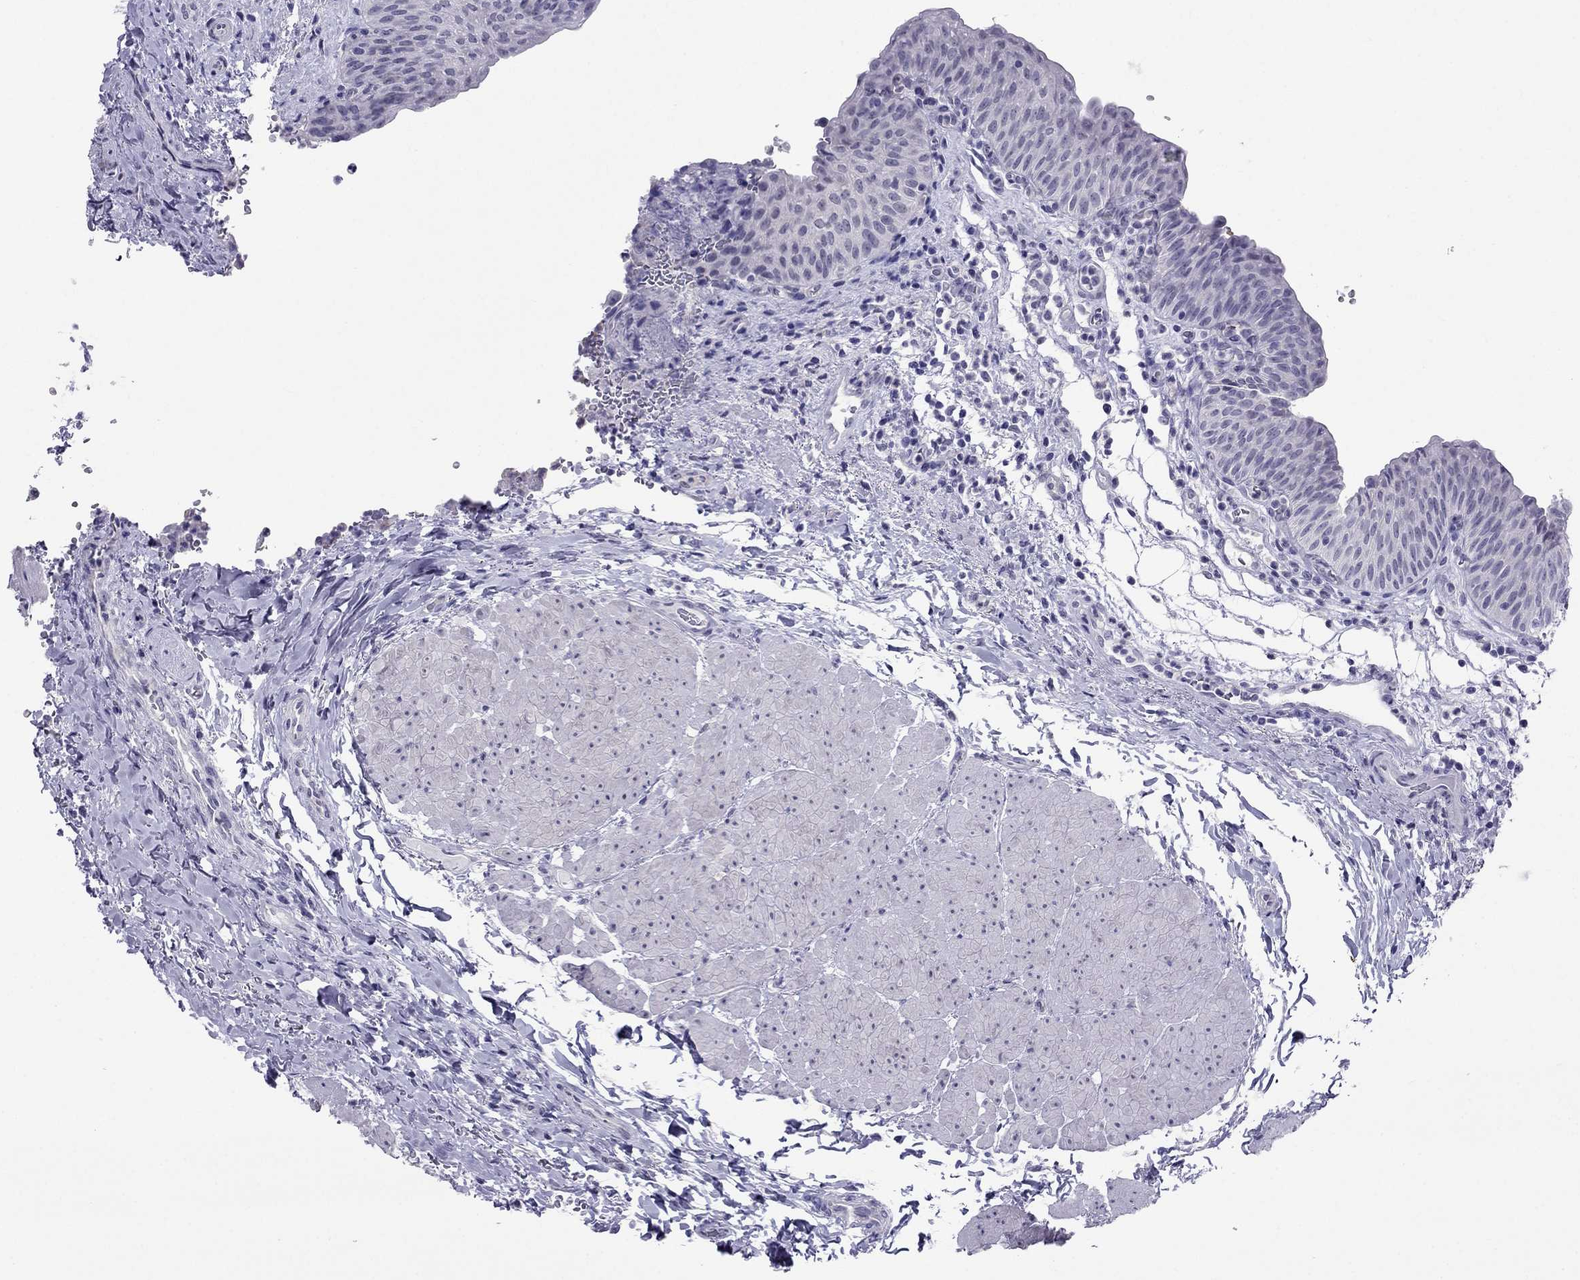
{"staining": {"intensity": "negative", "quantity": "none", "location": "none"}, "tissue": "urinary bladder", "cell_type": "Urothelial cells", "image_type": "normal", "snomed": [{"axis": "morphology", "description": "Normal tissue, NOS"}, {"axis": "topography", "description": "Urinary bladder"}], "caption": "The immunohistochemistry histopathology image has no significant positivity in urothelial cells of urinary bladder. (Immunohistochemistry (ihc), brightfield microscopy, high magnification).", "gene": "CROCC2", "patient": {"sex": "male", "age": 66}}